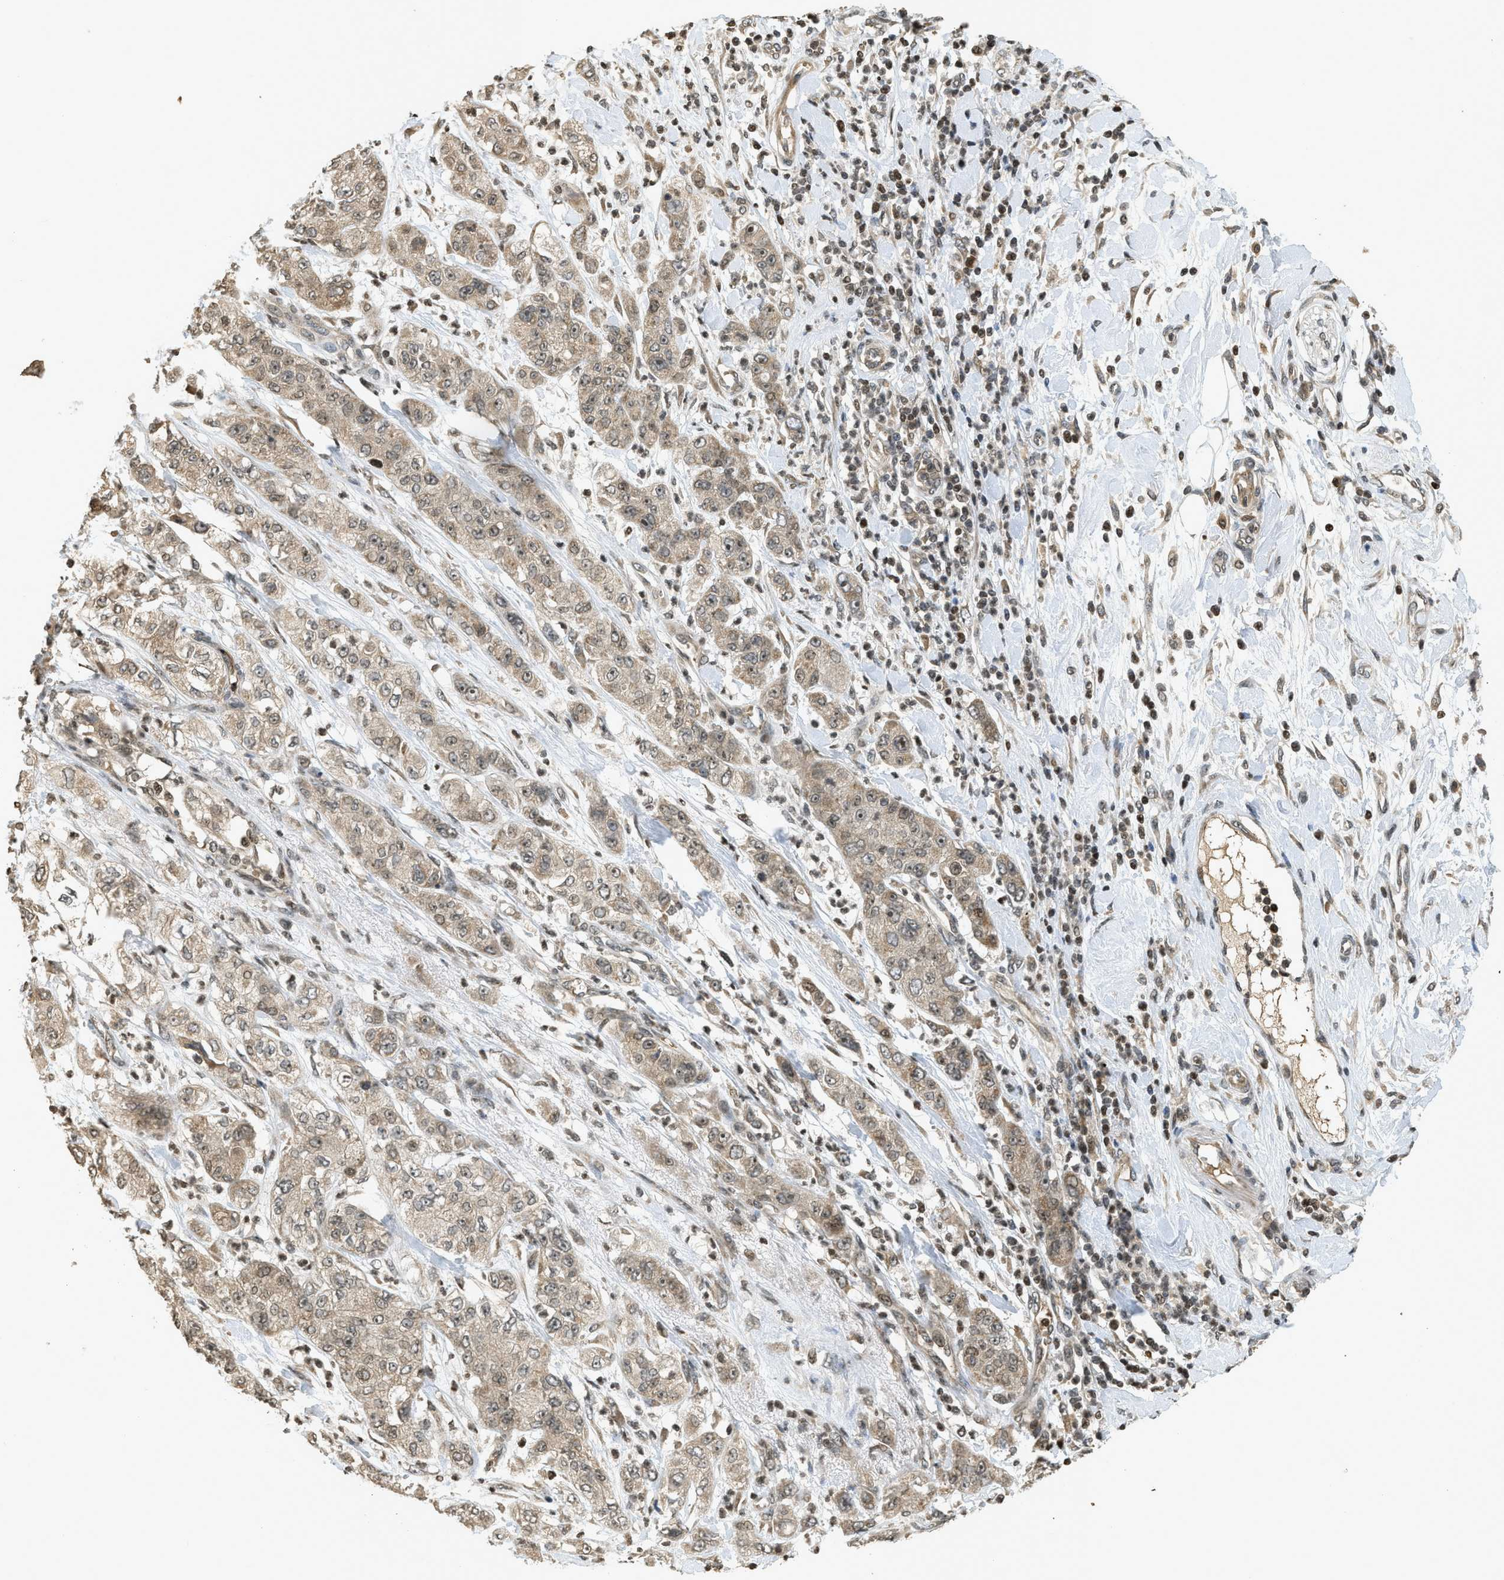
{"staining": {"intensity": "moderate", "quantity": ">75%", "location": "cytoplasmic/membranous,nuclear"}, "tissue": "pancreatic cancer", "cell_type": "Tumor cells", "image_type": "cancer", "snomed": [{"axis": "morphology", "description": "Adenocarcinoma, NOS"}, {"axis": "topography", "description": "Pancreas"}], "caption": "Immunohistochemistry of human pancreatic cancer displays medium levels of moderate cytoplasmic/membranous and nuclear expression in approximately >75% of tumor cells. (Stains: DAB in brown, nuclei in blue, Microscopy: brightfield microscopy at high magnification).", "gene": "SIAH1", "patient": {"sex": "female", "age": 78}}